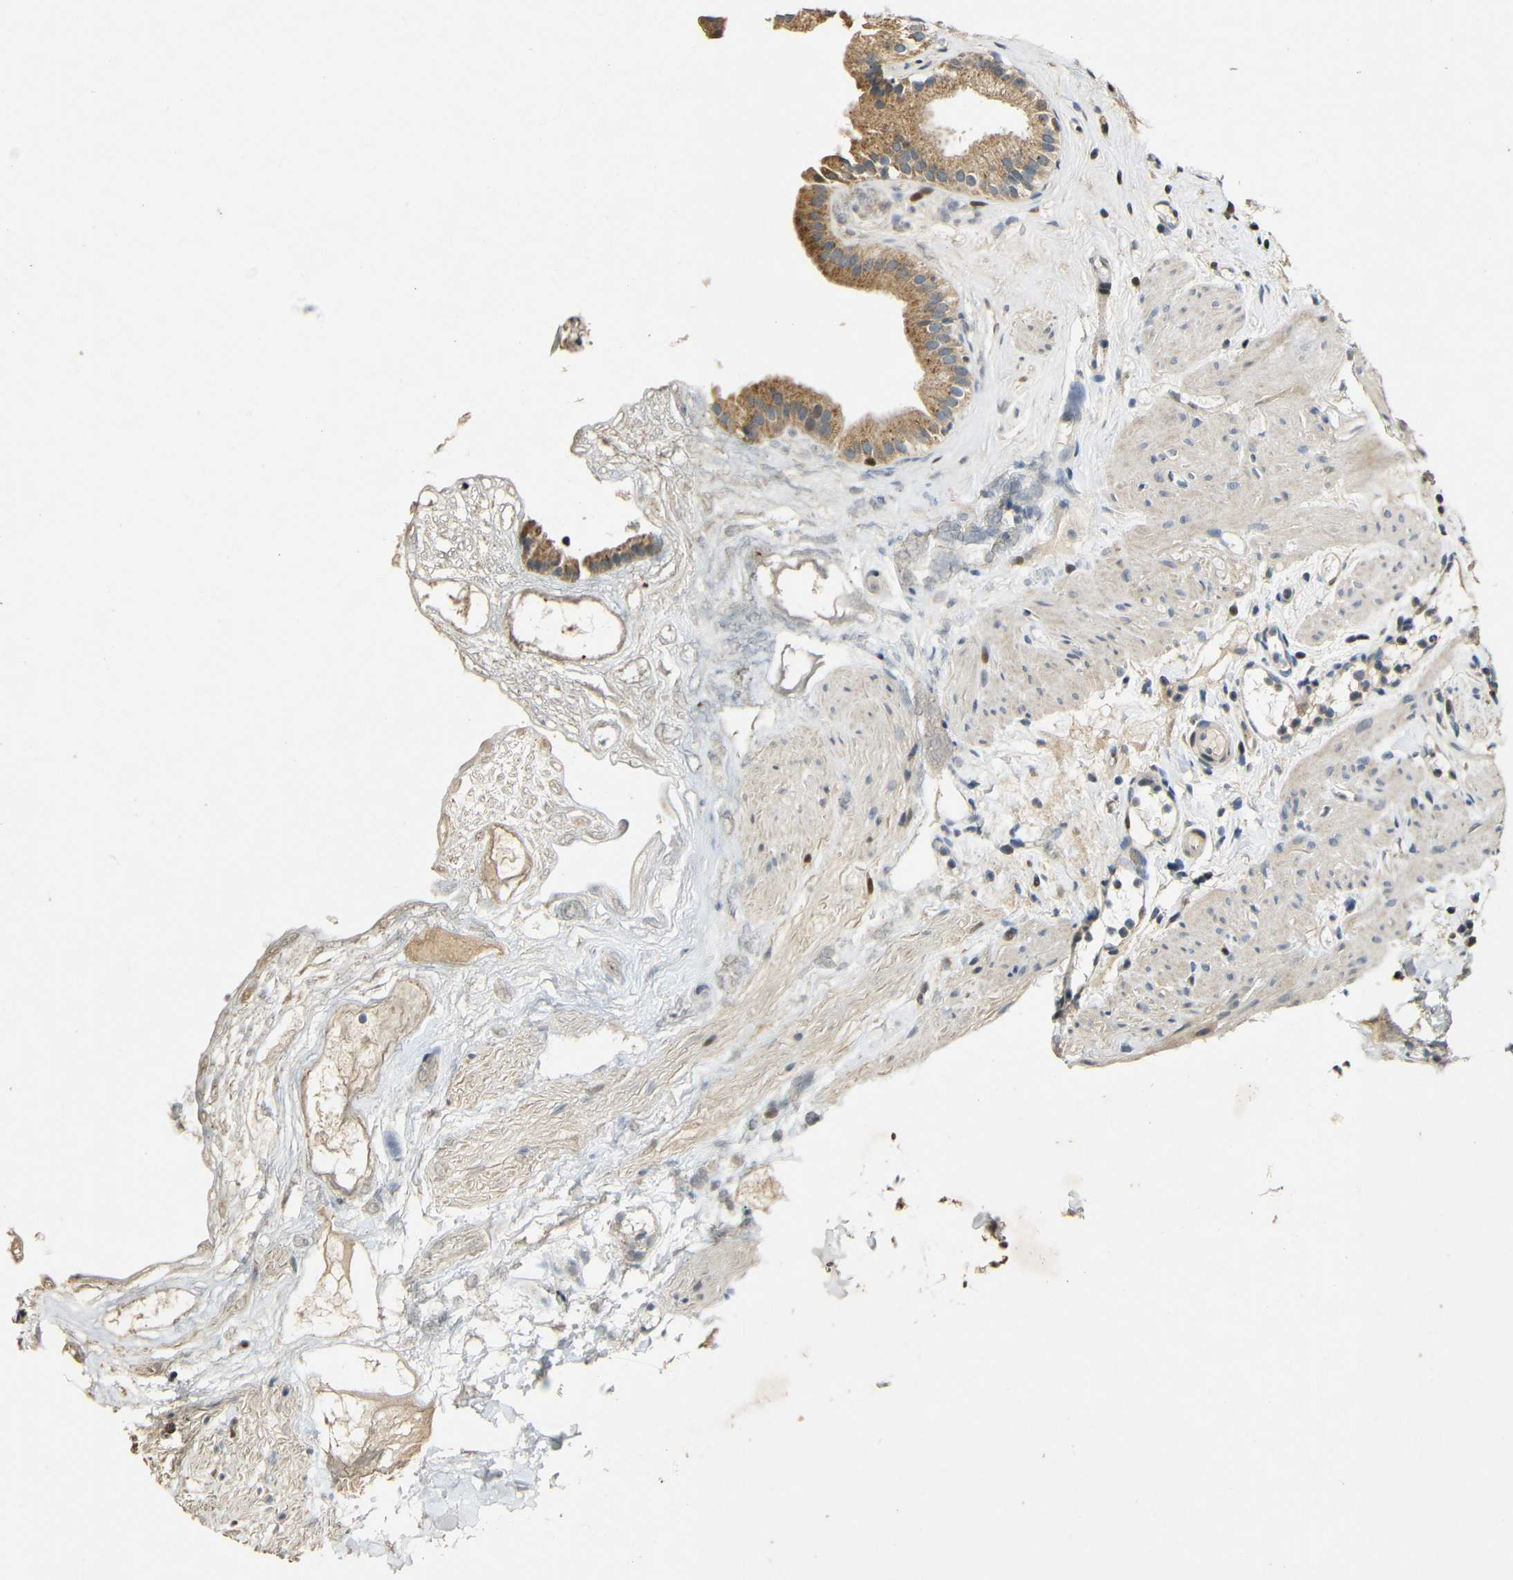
{"staining": {"intensity": "moderate", "quantity": ">75%", "location": "cytoplasmic/membranous"}, "tissue": "gallbladder", "cell_type": "Glandular cells", "image_type": "normal", "snomed": [{"axis": "morphology", "description": "Normal tissue, NOS"}, {"axis": "topography", "description": "Gallbladder"}], "caption": "Immunohistochemical staining of unremarkable gallbladder exhibits >75% levels of moderate cytoplasmic/membranous protein expression in about >75% of glandular cells. (brown staining indicates protein expression, while blue staining denotes nuclei).", "gene": "KAZALD1", "patient": {"sex": "female", "age": 26}}